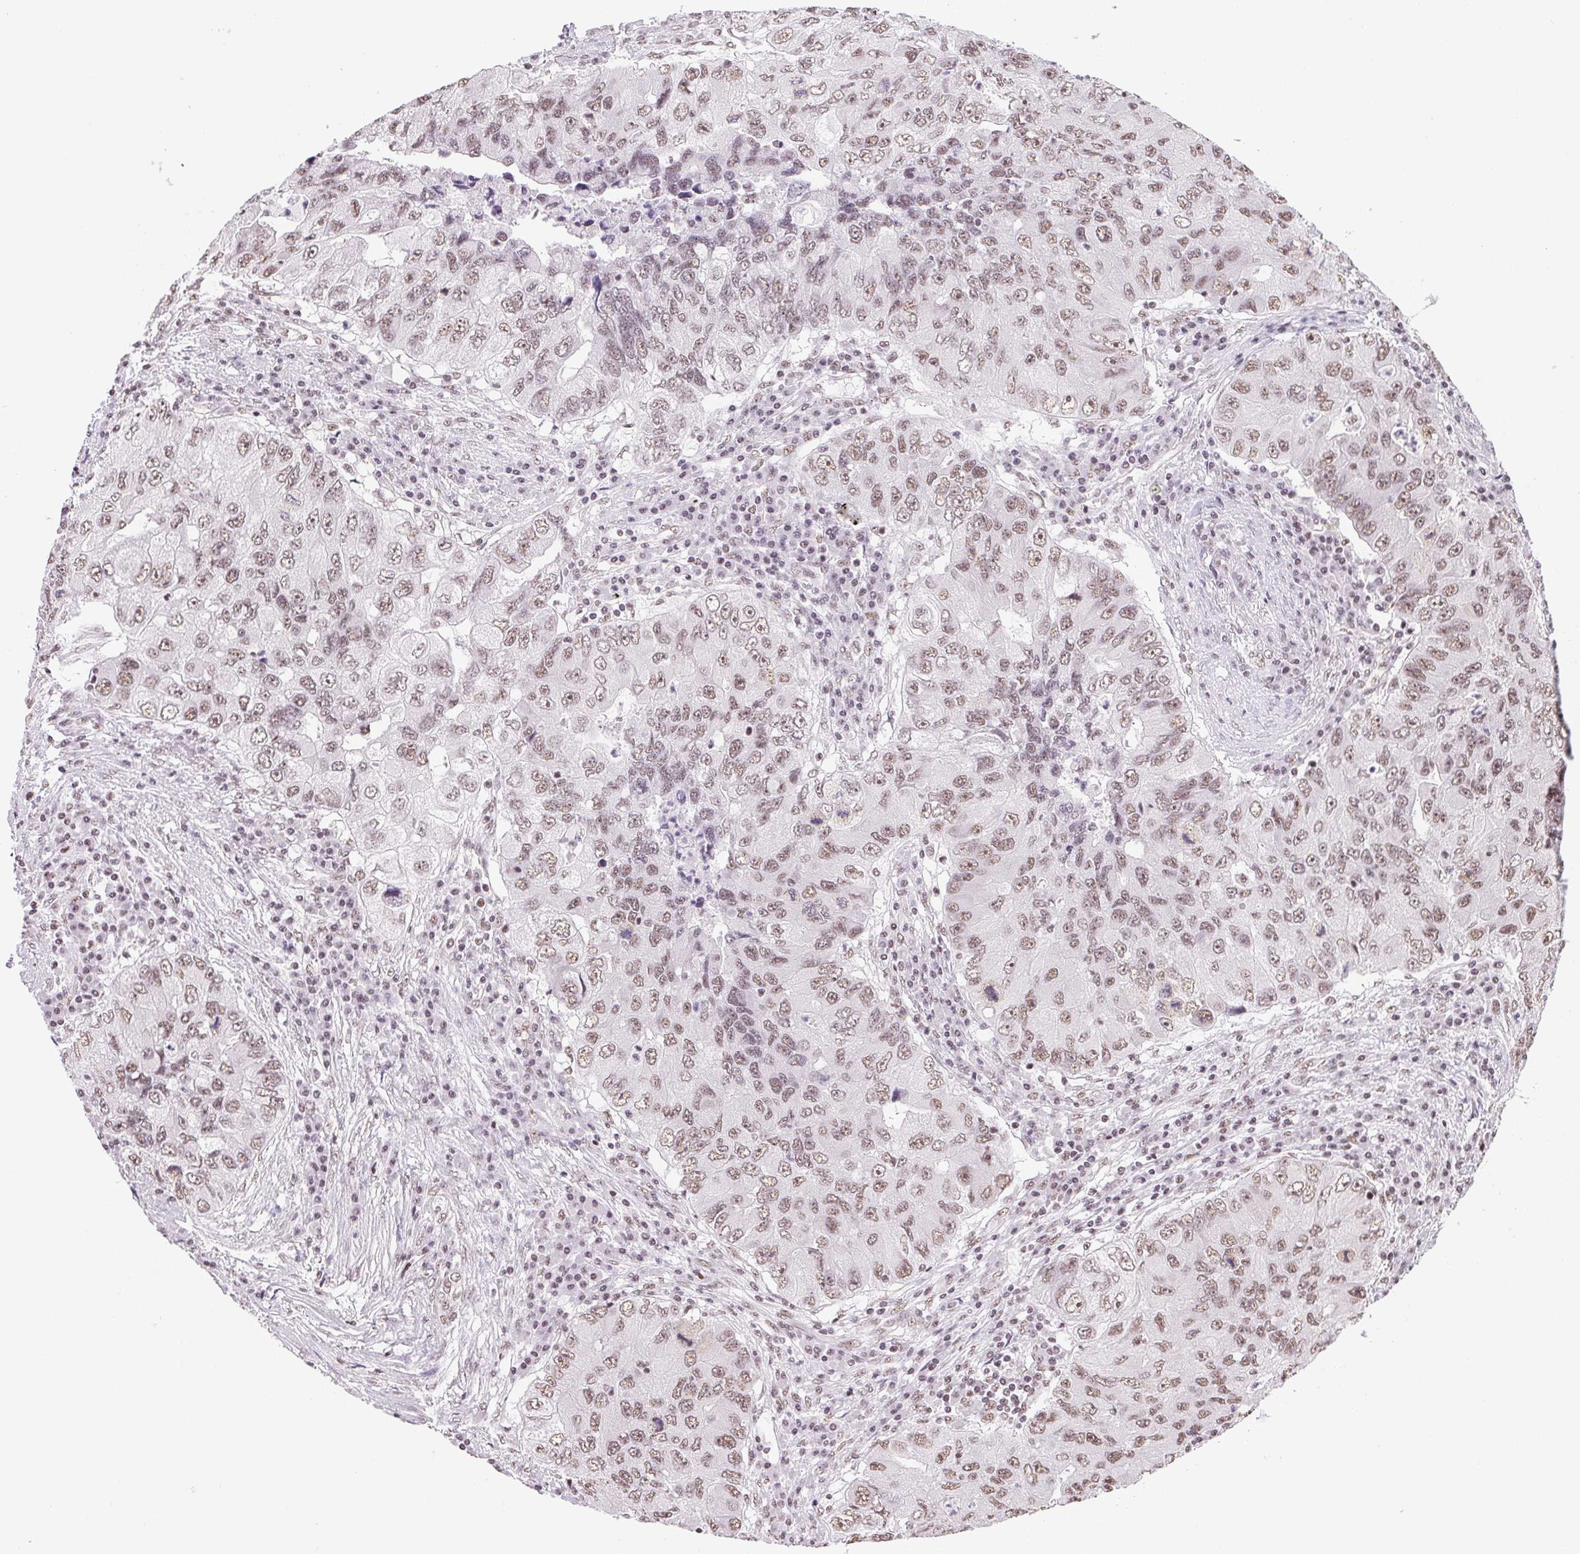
{"staining": {"intensity": "weak", "quantity": ">75%", "location": "nuclear"}, "tissue": "lung cancer", "cell_type": "Tumor cells", "image_type": "cancer", "snomed": [{"axis": "morphology", "description": "Adenocarcinoma, NOS"}, {"axis": "morphology", "description": "Adenocarcinoma, metastatic, NOS"}, {"axis": "topography", "description": "Lymph node"}, {"axis": "topography", "description": "Lung"}], "caption": "An immunohistochemistry (IHC) micrograph of neoplastic tissue is shown. Protein staining in brown shows weak nuclear positivity in lung metastatic adenocarcinoma within tumor cells.", "gene": "IK", "patient": {"sex": "female", "age": 54}}